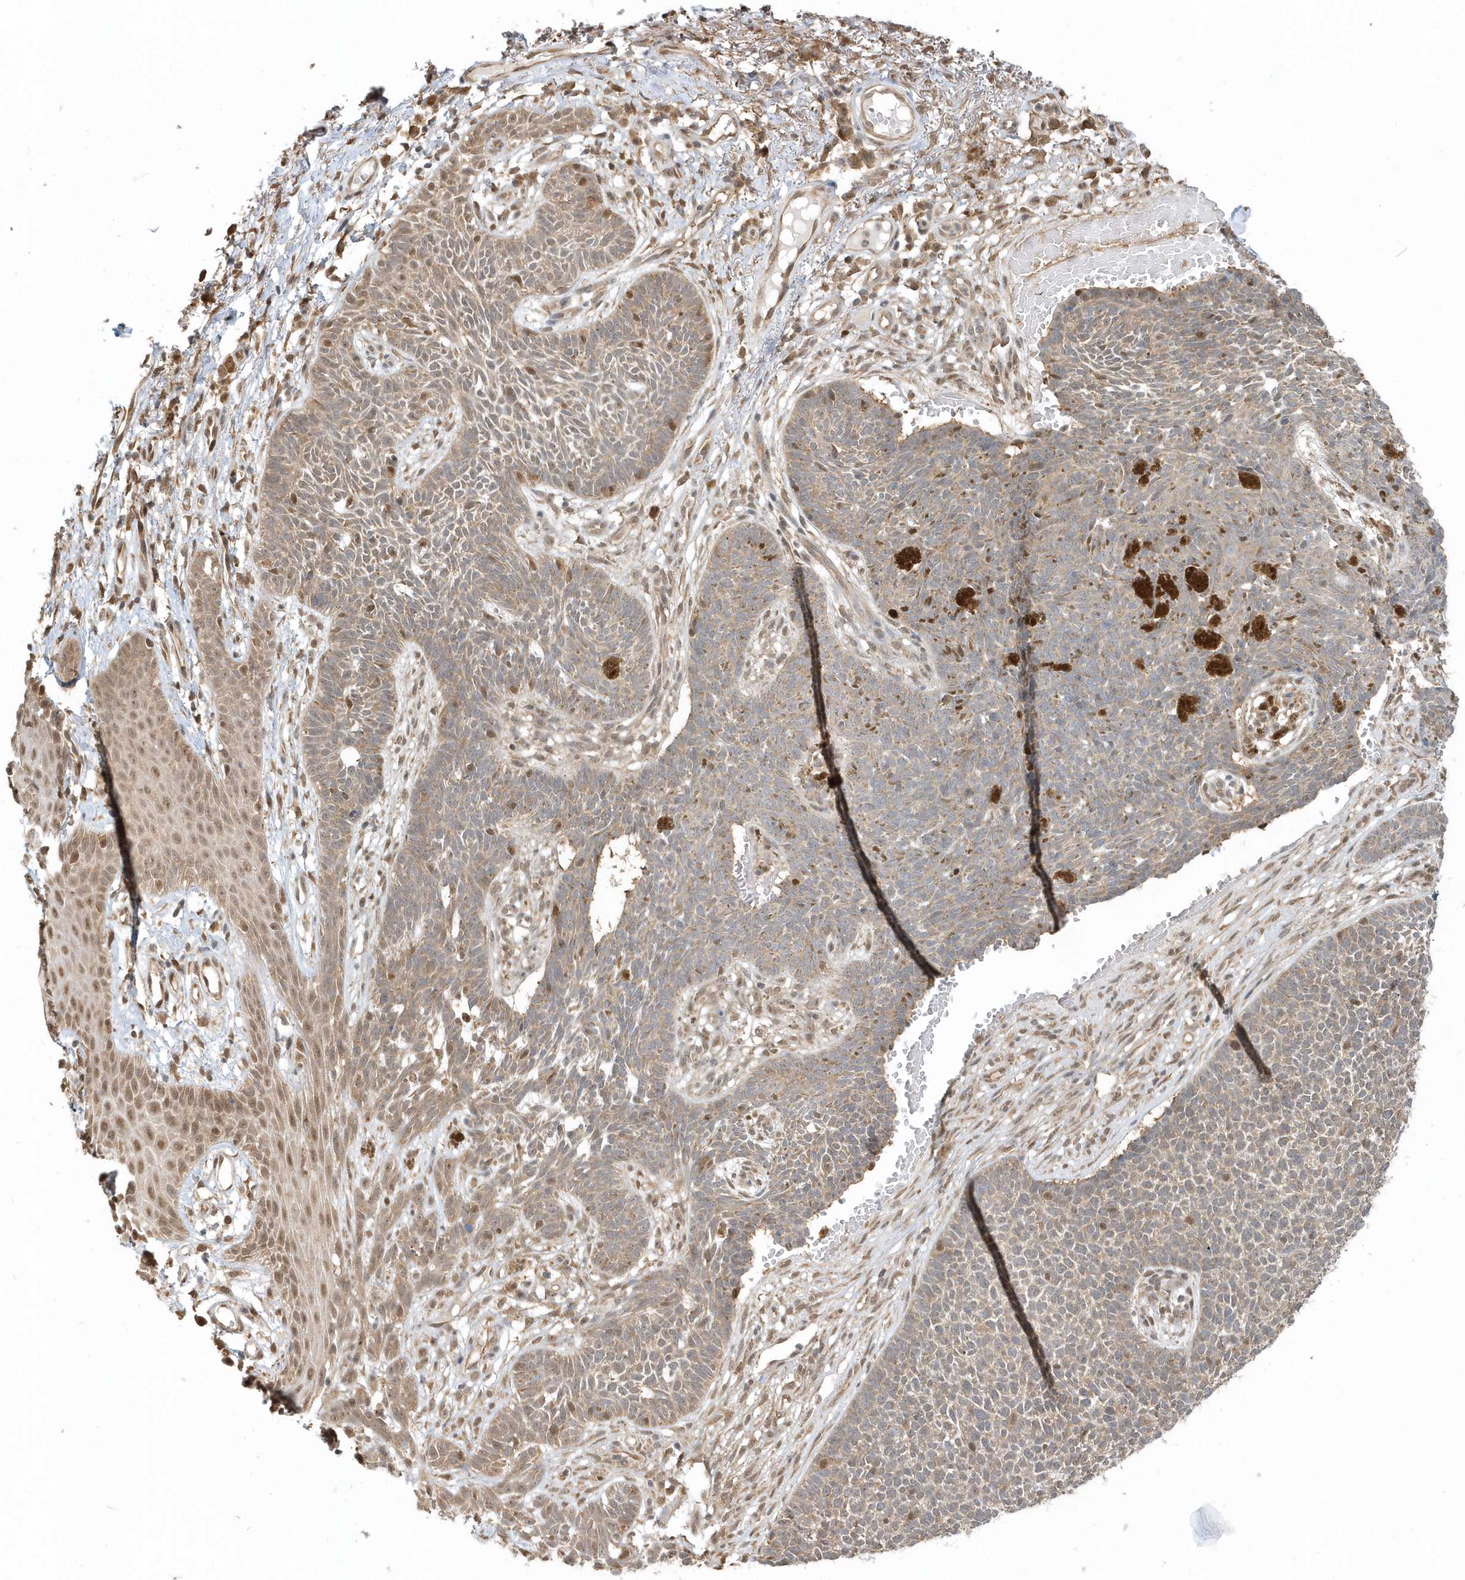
{"staining": {"intensity": "moderate", "quantity": "25%-75%", "location": "cytoplasmic/membranous"}, "tissue": "skin cancer", "cell_type": "Tumor cells", "image_type": "cancer", "snomed": [{"axis": "morphology", "description": "Basal cell carcinoma"}, {"axis": "topography", "description": "Skin"}], "caption": "A brown stain shows moderate cytoplasmic/membranous staining of a protein in skin basal cell carcinoma tumor cells. Immunohistochemistry (ihc) stains the protein in brown and the nuclei are stained blue.", "gene": "PSMD6", "patient": {"sex": "female", "age": 84}}